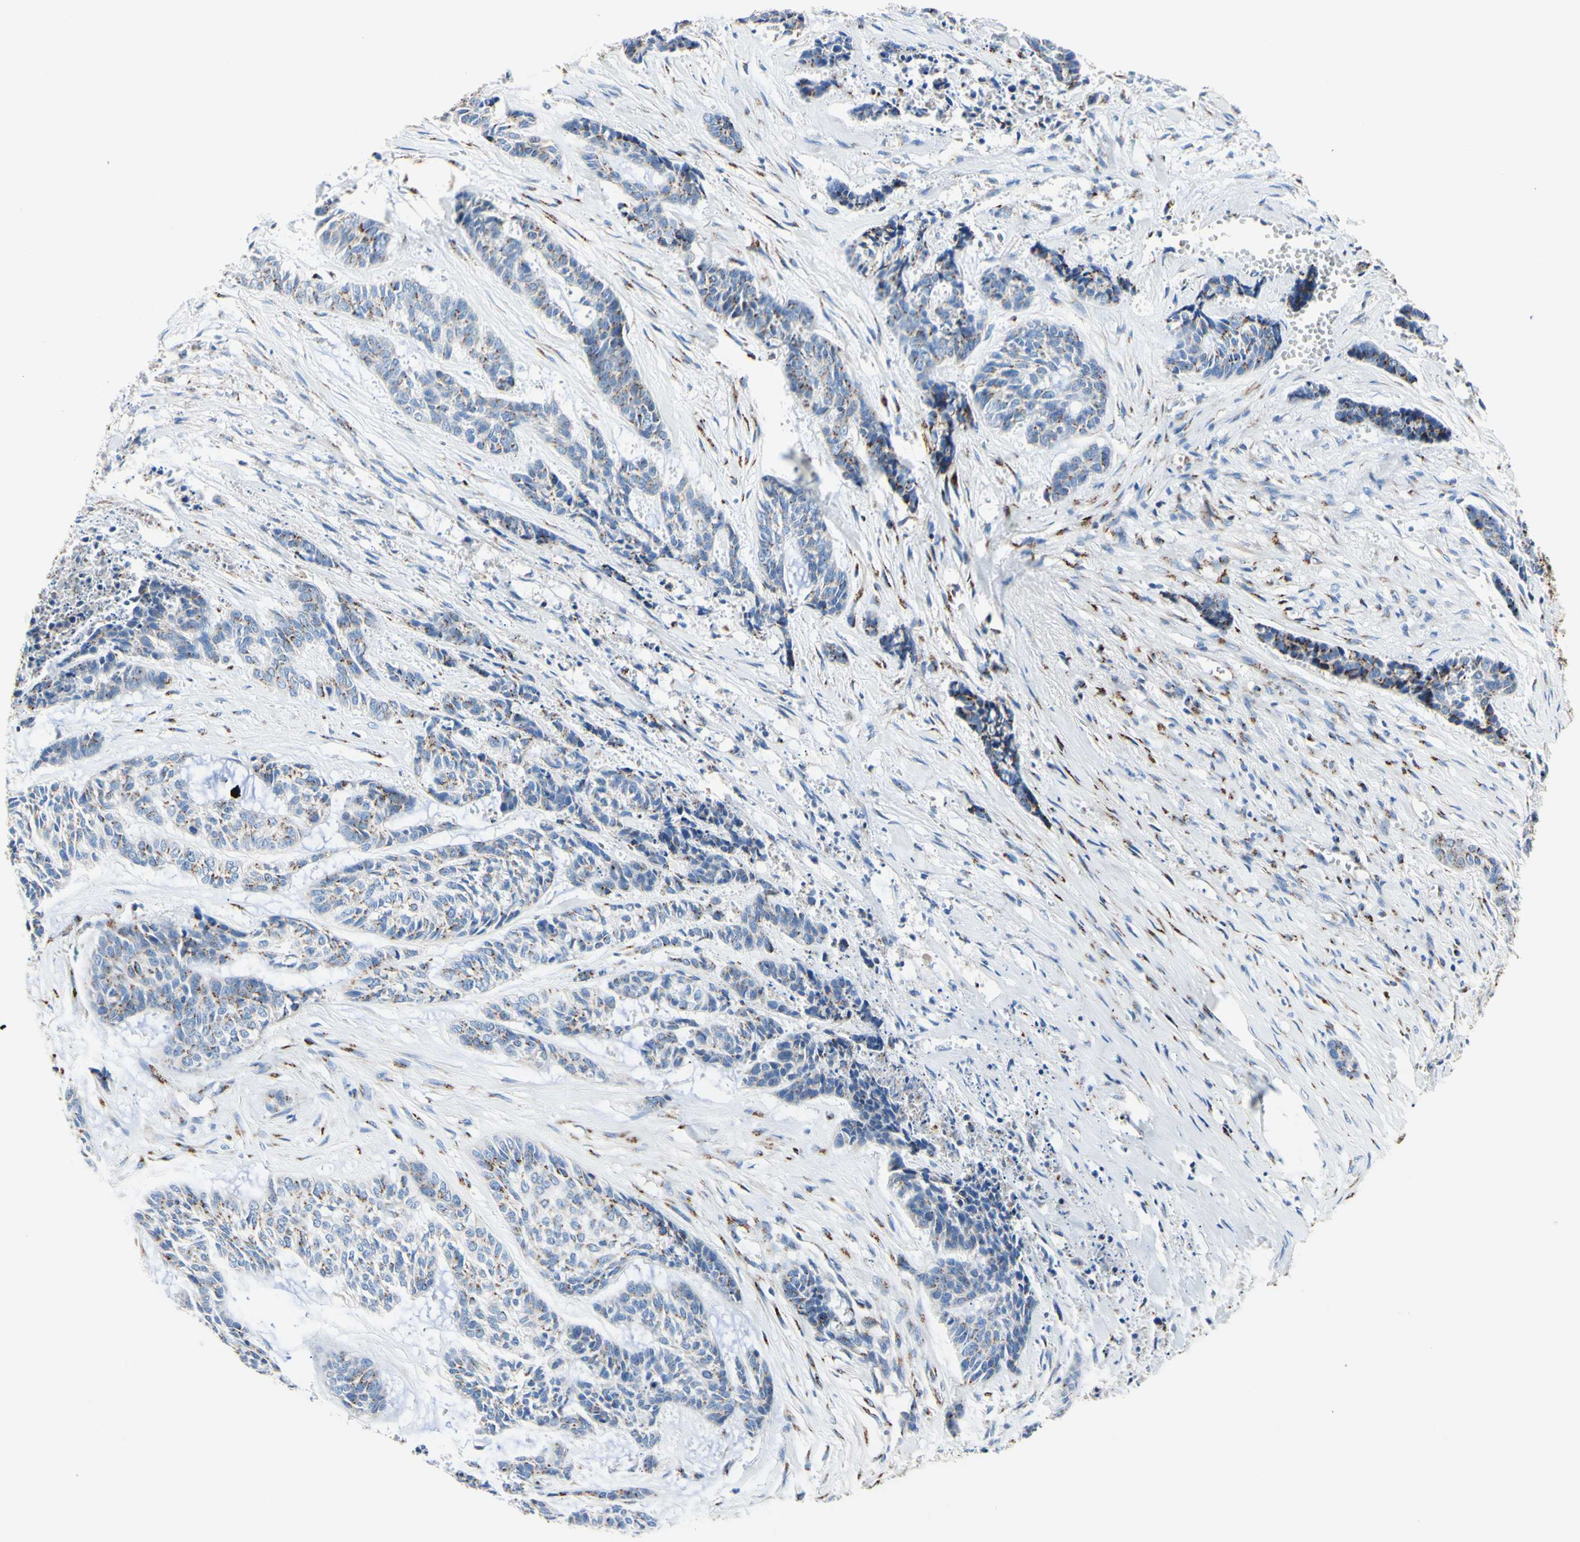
{"staining": {"intensity": "weak", "quantity": "<25%", "location": "cytoplasmic/membranous"}, "tissue": "skin cancer", "cell_type": "Tumor cells", "image_type": "cancer", "snomed": [{"axis": "morphology", "description": "Basal cell carcinoma"}, {"axis": "topography", "description": "Skin"}], "caption": "Histopathology image shows no significant protein expression in tumor cells of skin cancer.", "gene": "GALNT2", "patient": {"sex": "female", "age": 64}}